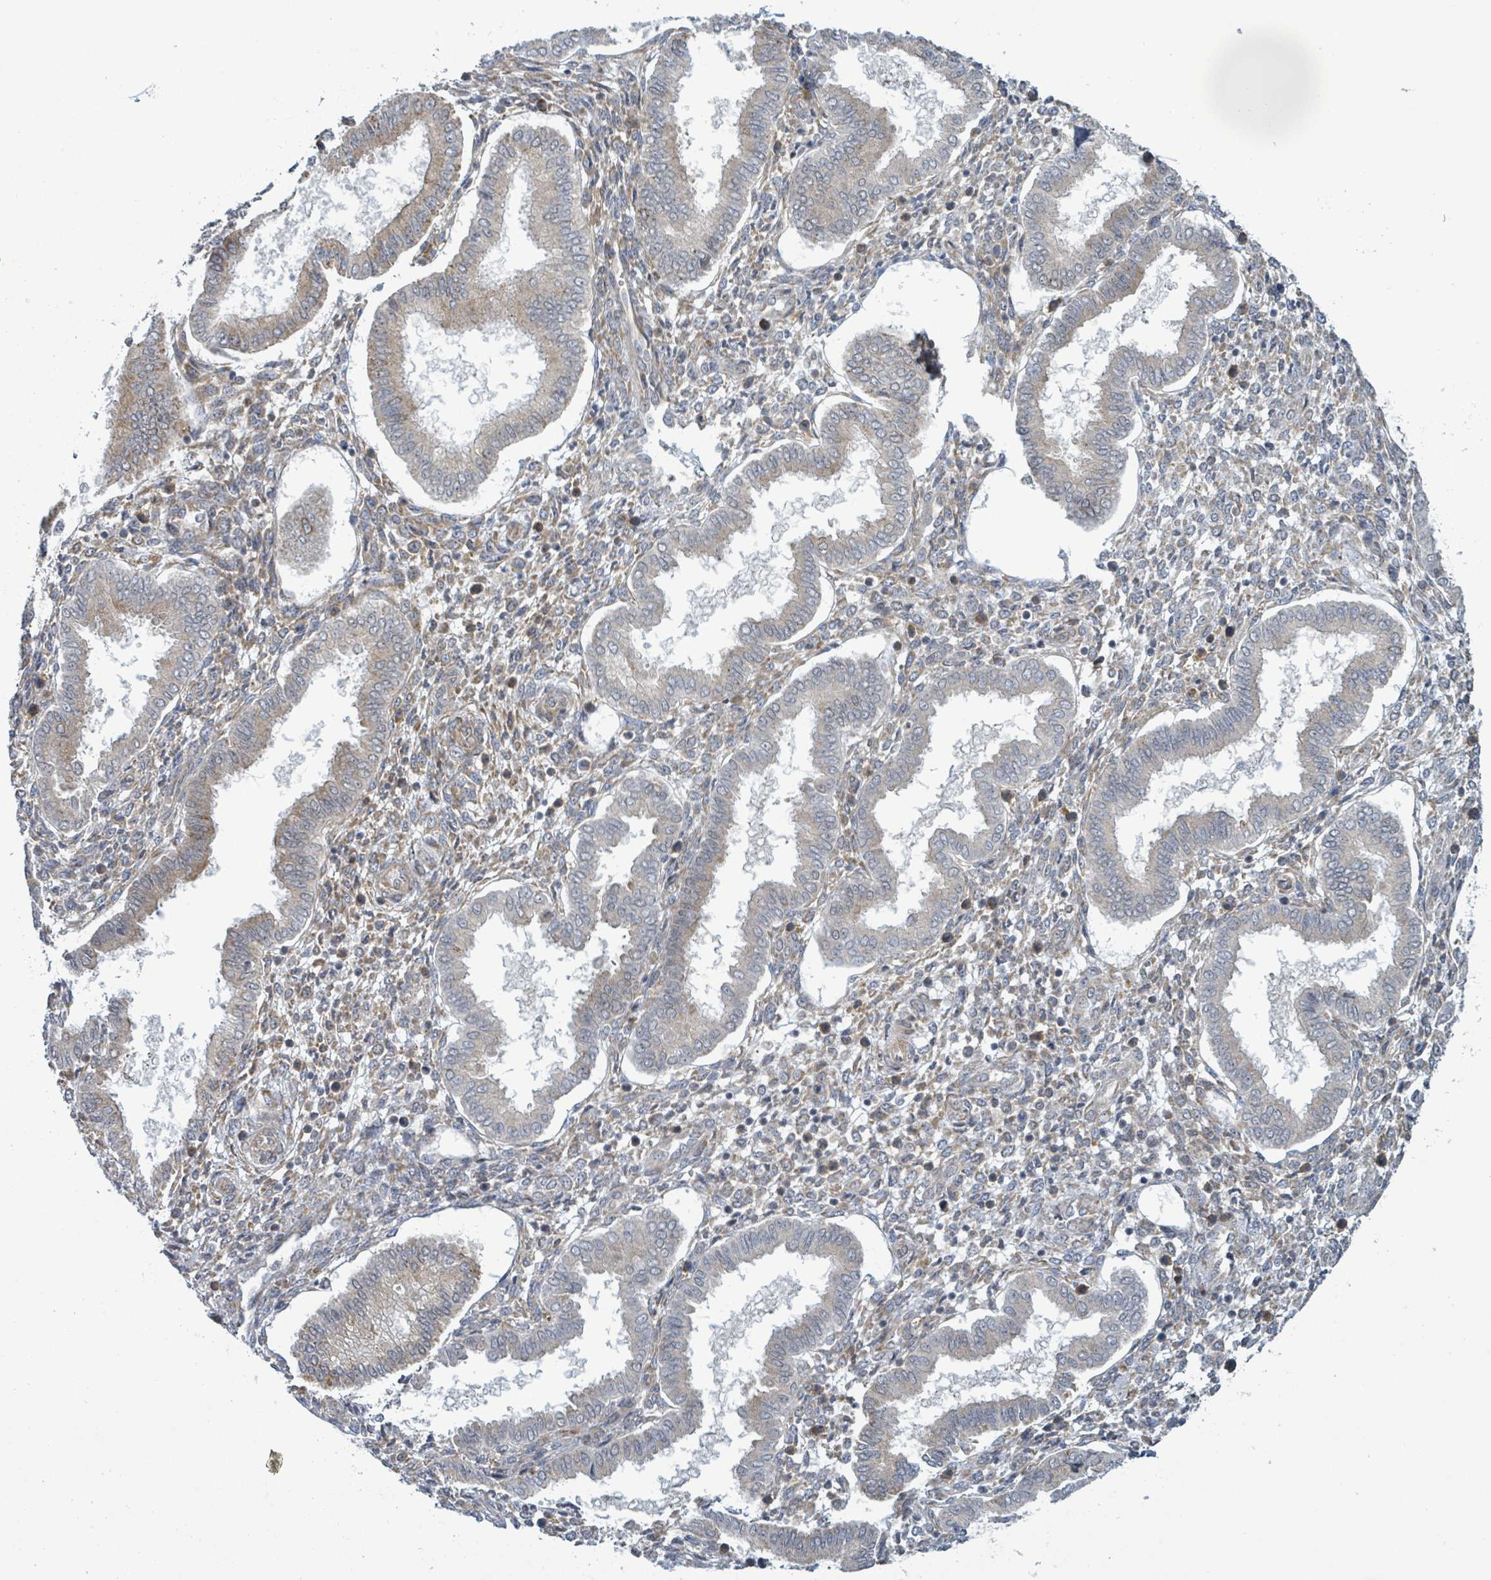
{"staining": {"intensity": "weak", "quantity": "25%-75%", "location": "cytoplasmic/membranous"}, "tissue": "endometrium", "cell_type": "Cells in endometrial stroma", "image_type": "normal", "snomed": [{"axis": "morphology", "description": "Normal tissue, NOS"}, {"axis": "topography", "description": "Endometrium"}], "caption": "A brown stain shows weak cytoplasmic/membranous staining of a protein in cells in endometrial stroma of normal human endometrium.", "gene": "RPL32", "patient": {"sex": "female", "age": 24}}